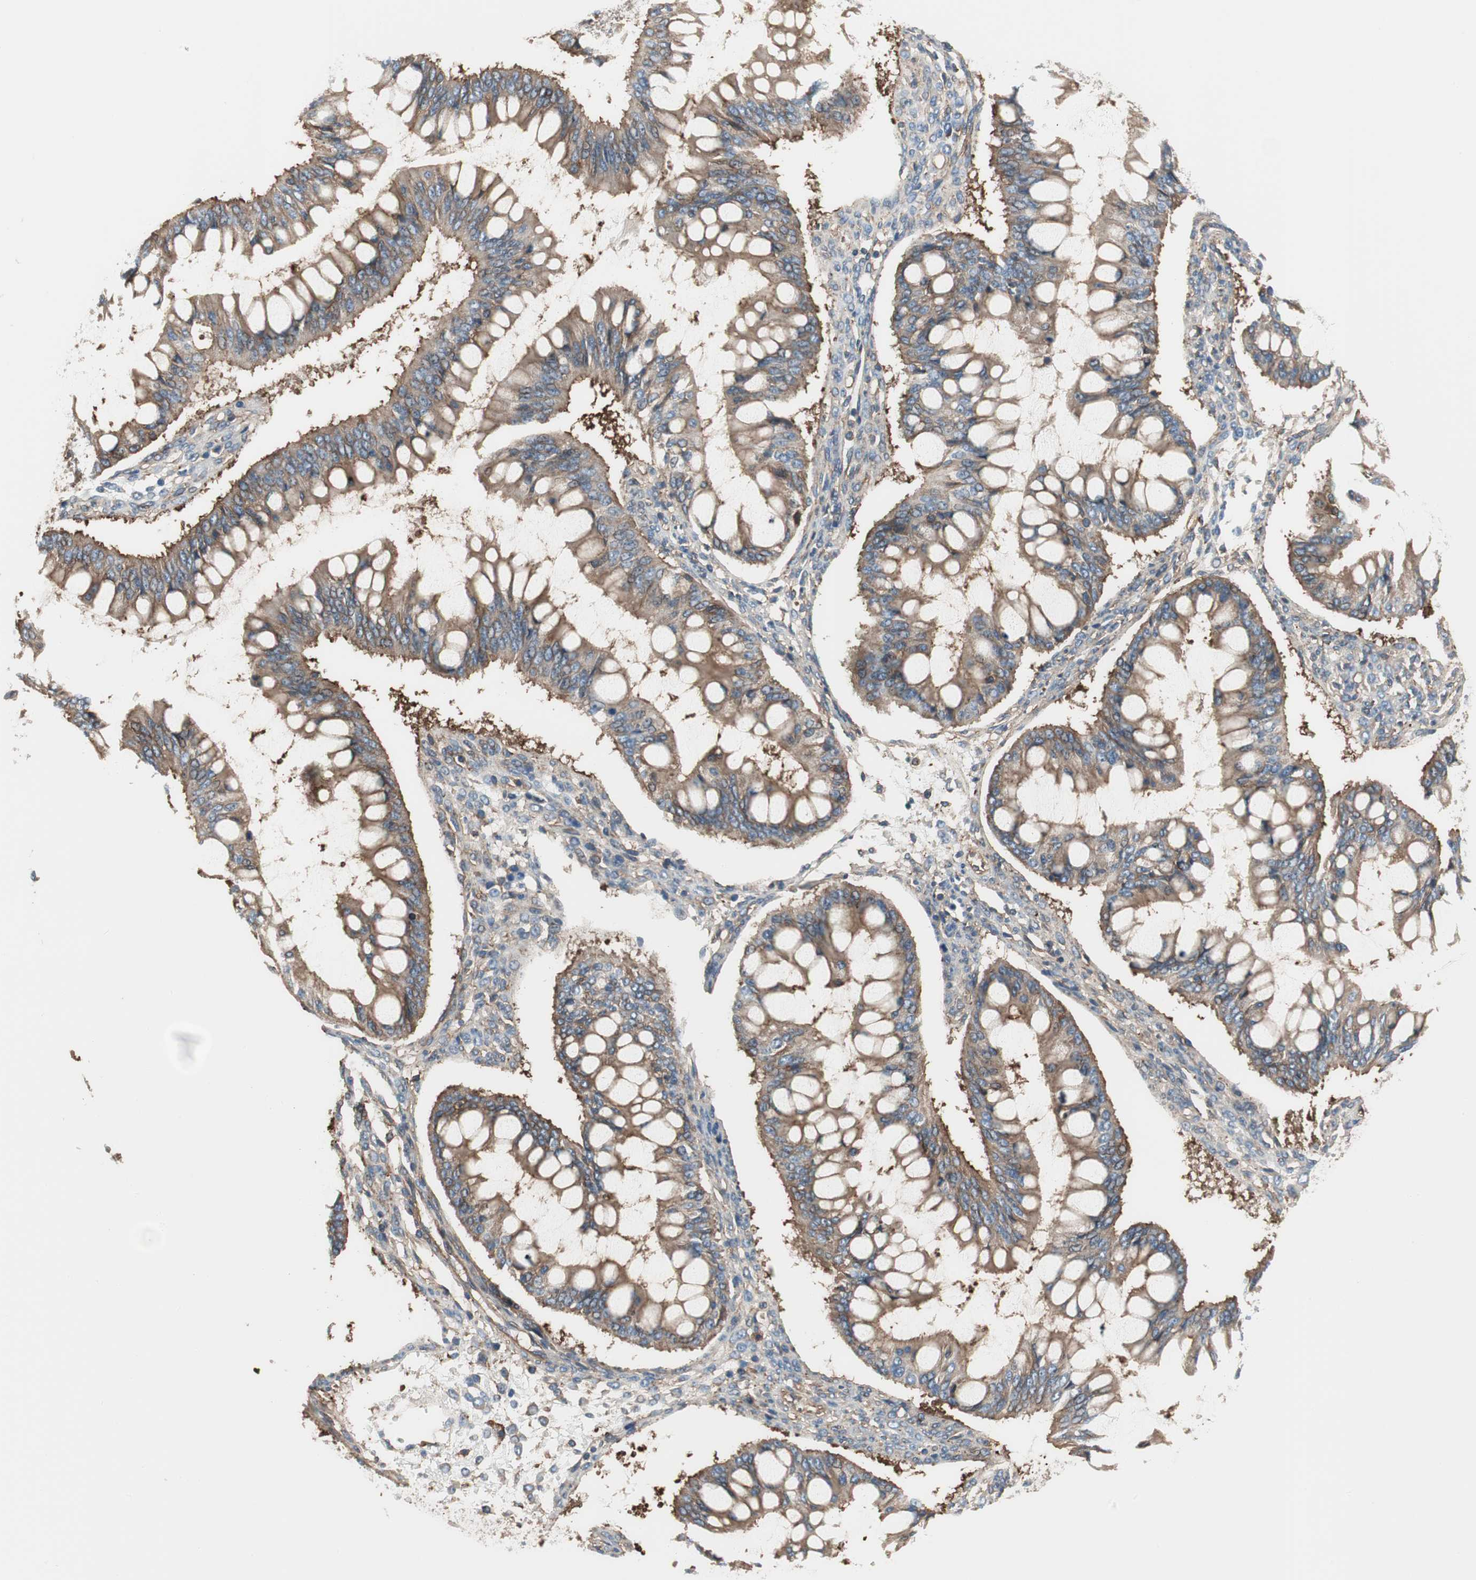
{"staining": {"intensity": "moderate", "quantity": ">75%", "location": "cytoplasmic/membranous"}, "tissue": "ovarian cancer", "cell_type": "Tumor cells", "image_type": "cancer", "snomed": [{"axis": "morphology", "description": "Cystadenocarcinoma, mucinous, NOS"}, {"axis": "topography", "description": "Ovary"}], "caption": "A histopathology image of ovarian cancer stained for a protein shows moderate cytoplasmic/membranous brown staining in tumor cells. The protein is shown in brown color, while the nuclei are stained blue.", "gene": "IL1RL1", "patient": {"sex": "female", "age": 73}}